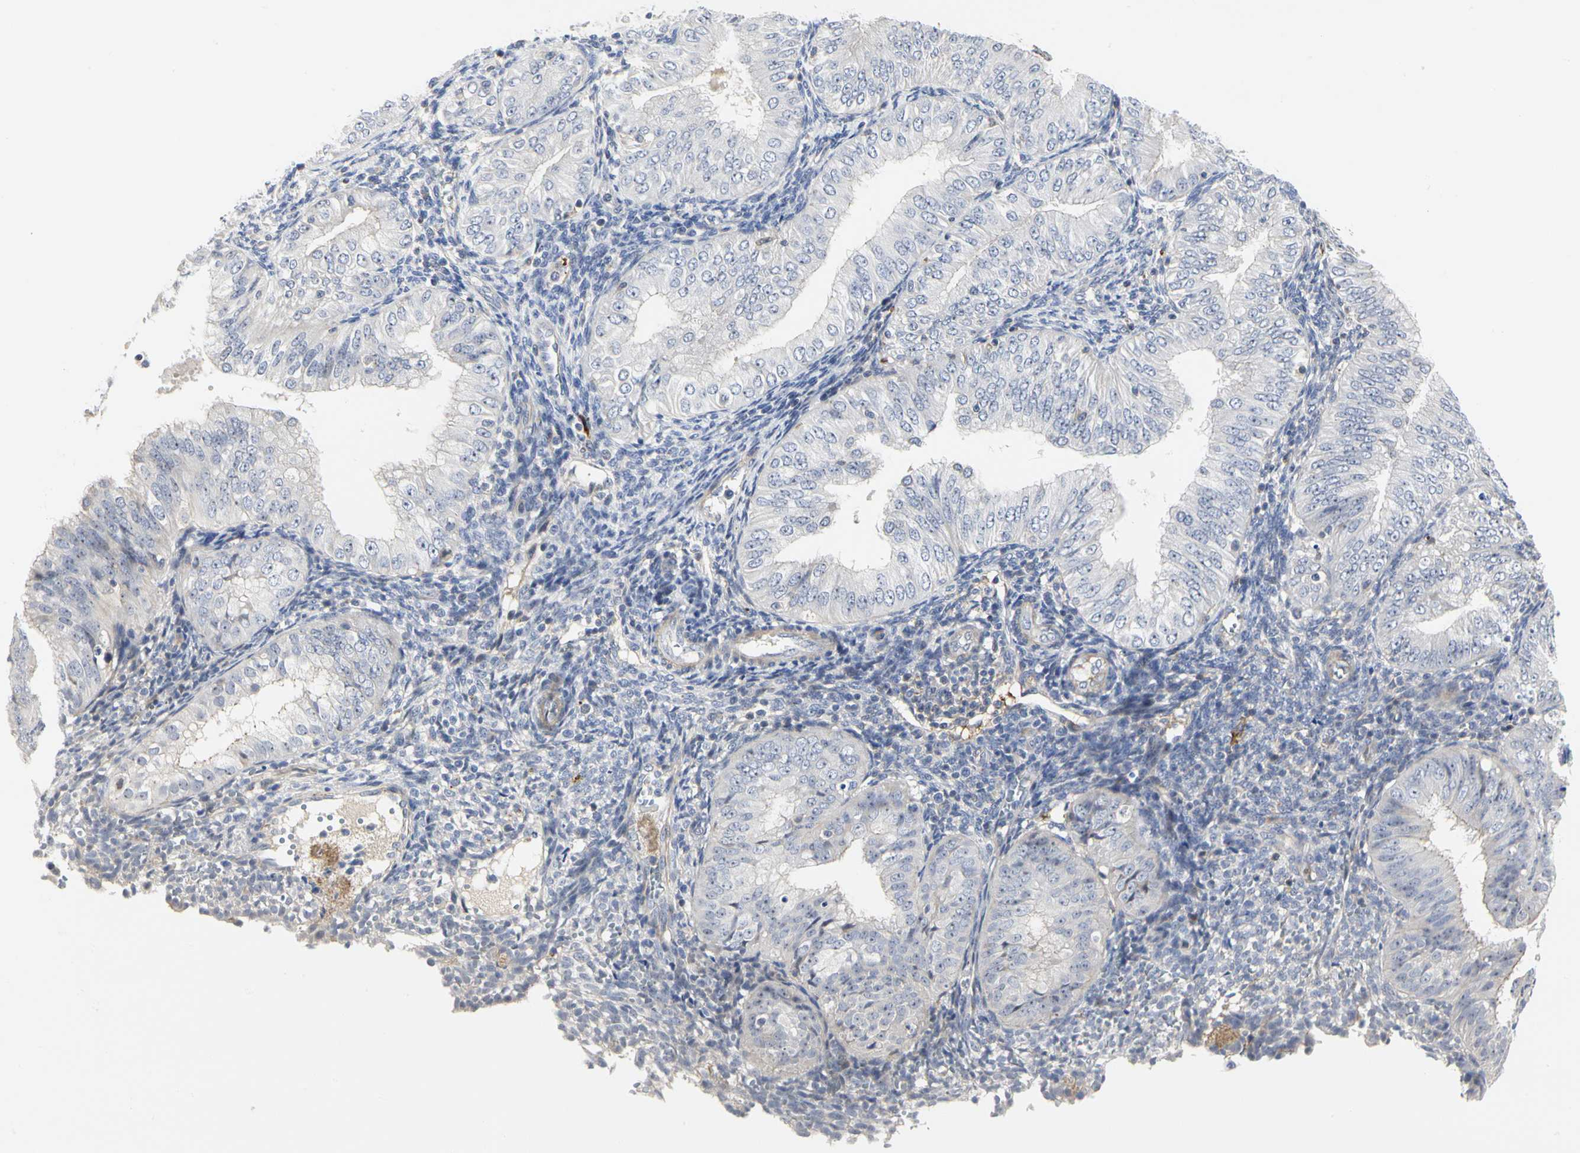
{"staining": {"intensity": "weak", "quantity": "<25%", "location": "cytoplasmic/membranous"}, "tissue": "endometrial cancer", "cell_type": "Tumor cells", "image_type": "cancer", "snomed": [{"axis": "morphology", "description": "Normal tissue, NOS"}, {"axis": "morphology", "description": "Adenocarcinoma, NOS"}, {"axis": "topography", "description": "Endometrium"}], "caption": "Tumor cells are negative for brown protein staining in endometrial cancer. Nuclei are stained in blue.", "gene": "SHANK2", "patient": {"sex": "female", "age": 53}}